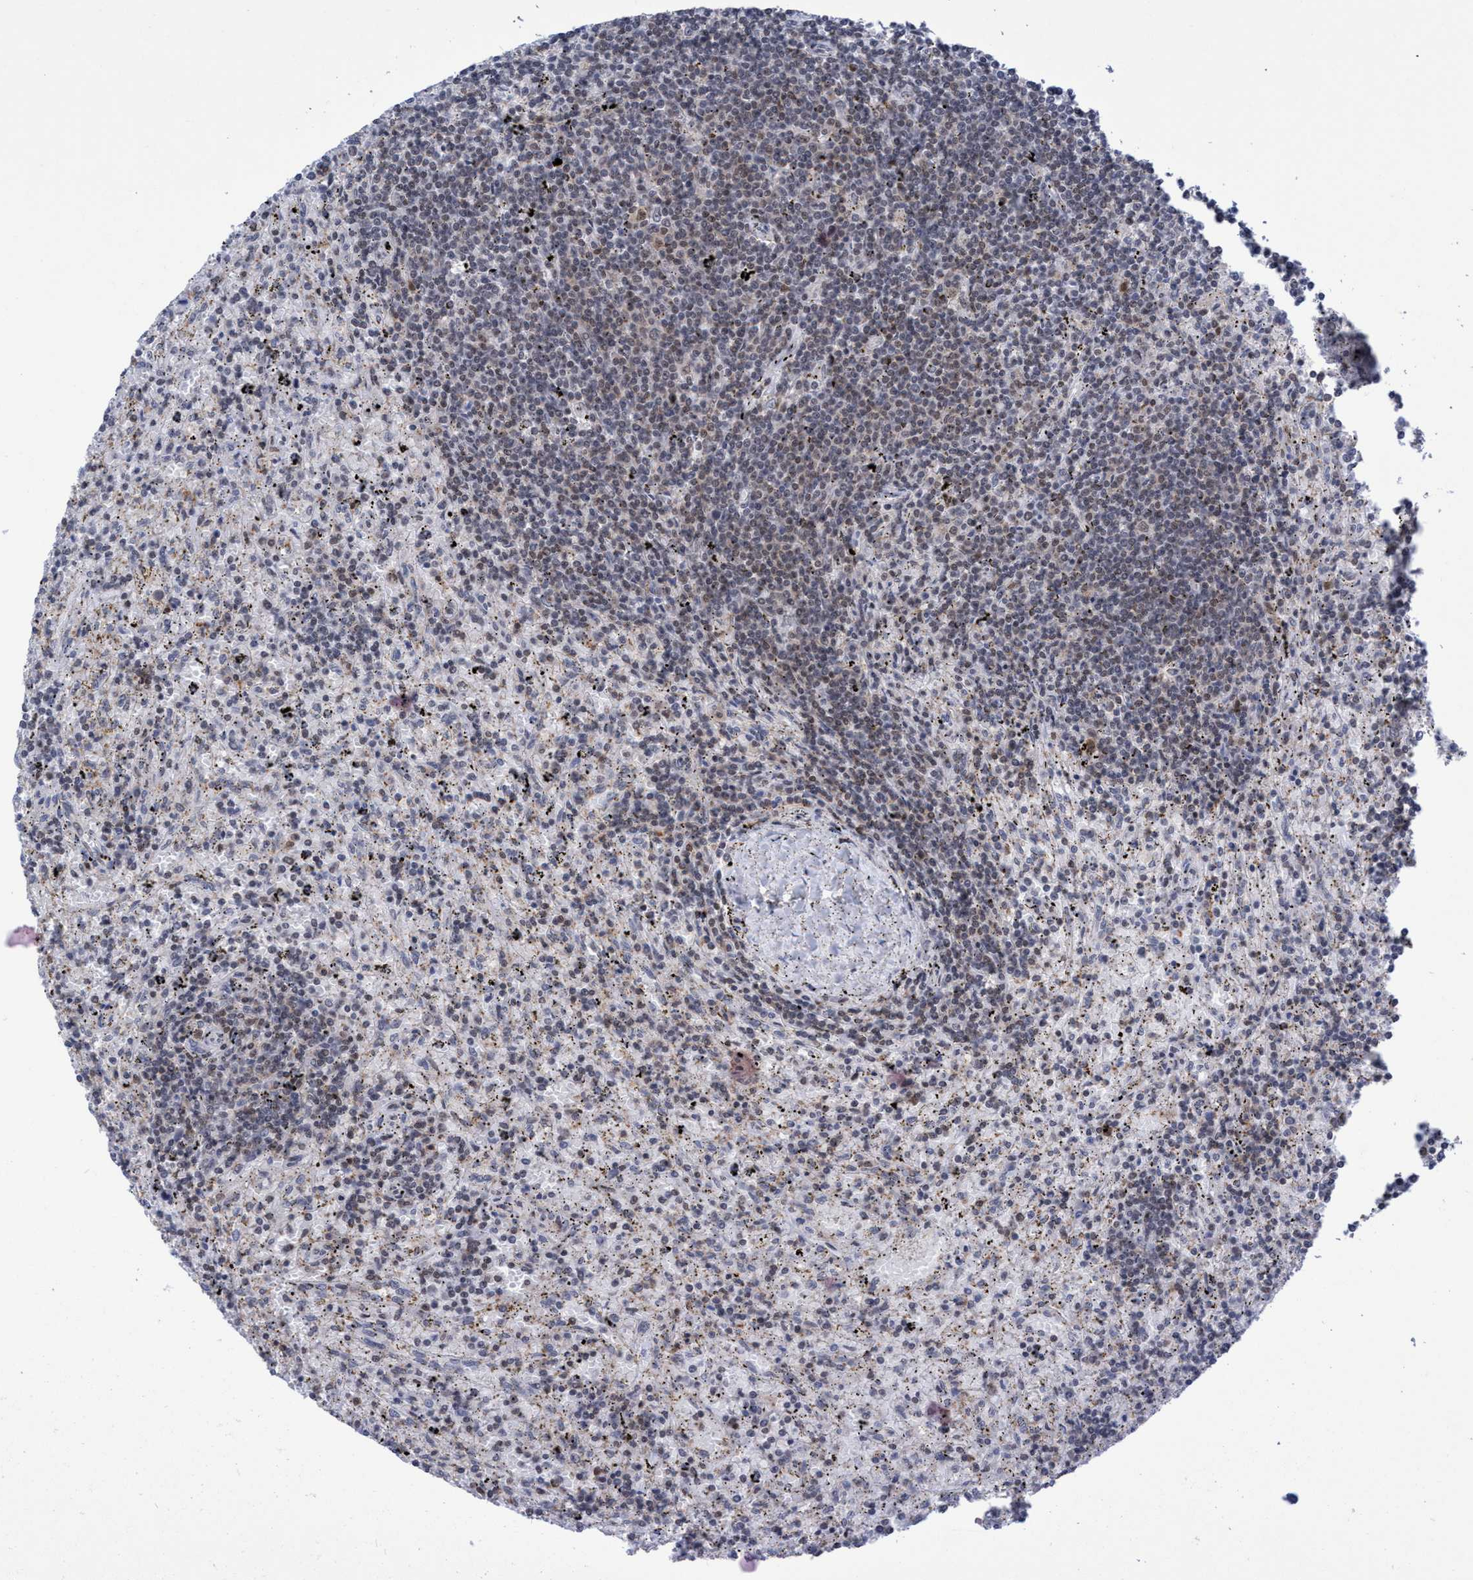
{"staining": {"intensity": "weak", "quantity": "<25%", "location": "cytoplasmic/membranous,nuclear"}, "tissue": "lymphoma", "cell_type": "Tumor cells", "image_type": "cancer", "snomed": [{"axis": "morphology", "description": "Malignant lymphoma, non-Hodgkin's type, Low grade"}, {"axis": "topography", "description": "Spleen"}], "caption": "Immunohistochemistry (IHC) micrograph of human lymphoma stained for a protein (brown), which shows no expression in tumor cells. The staining was performed using DAB (3,3'-diaminobenzidine) to visualize the protein expression in brown, while the nuclei were stained in blue with hematoxylin (Magnification: 20x).", "gene": "C9orf78", "patient": {"sex": "male", "age": 76}}